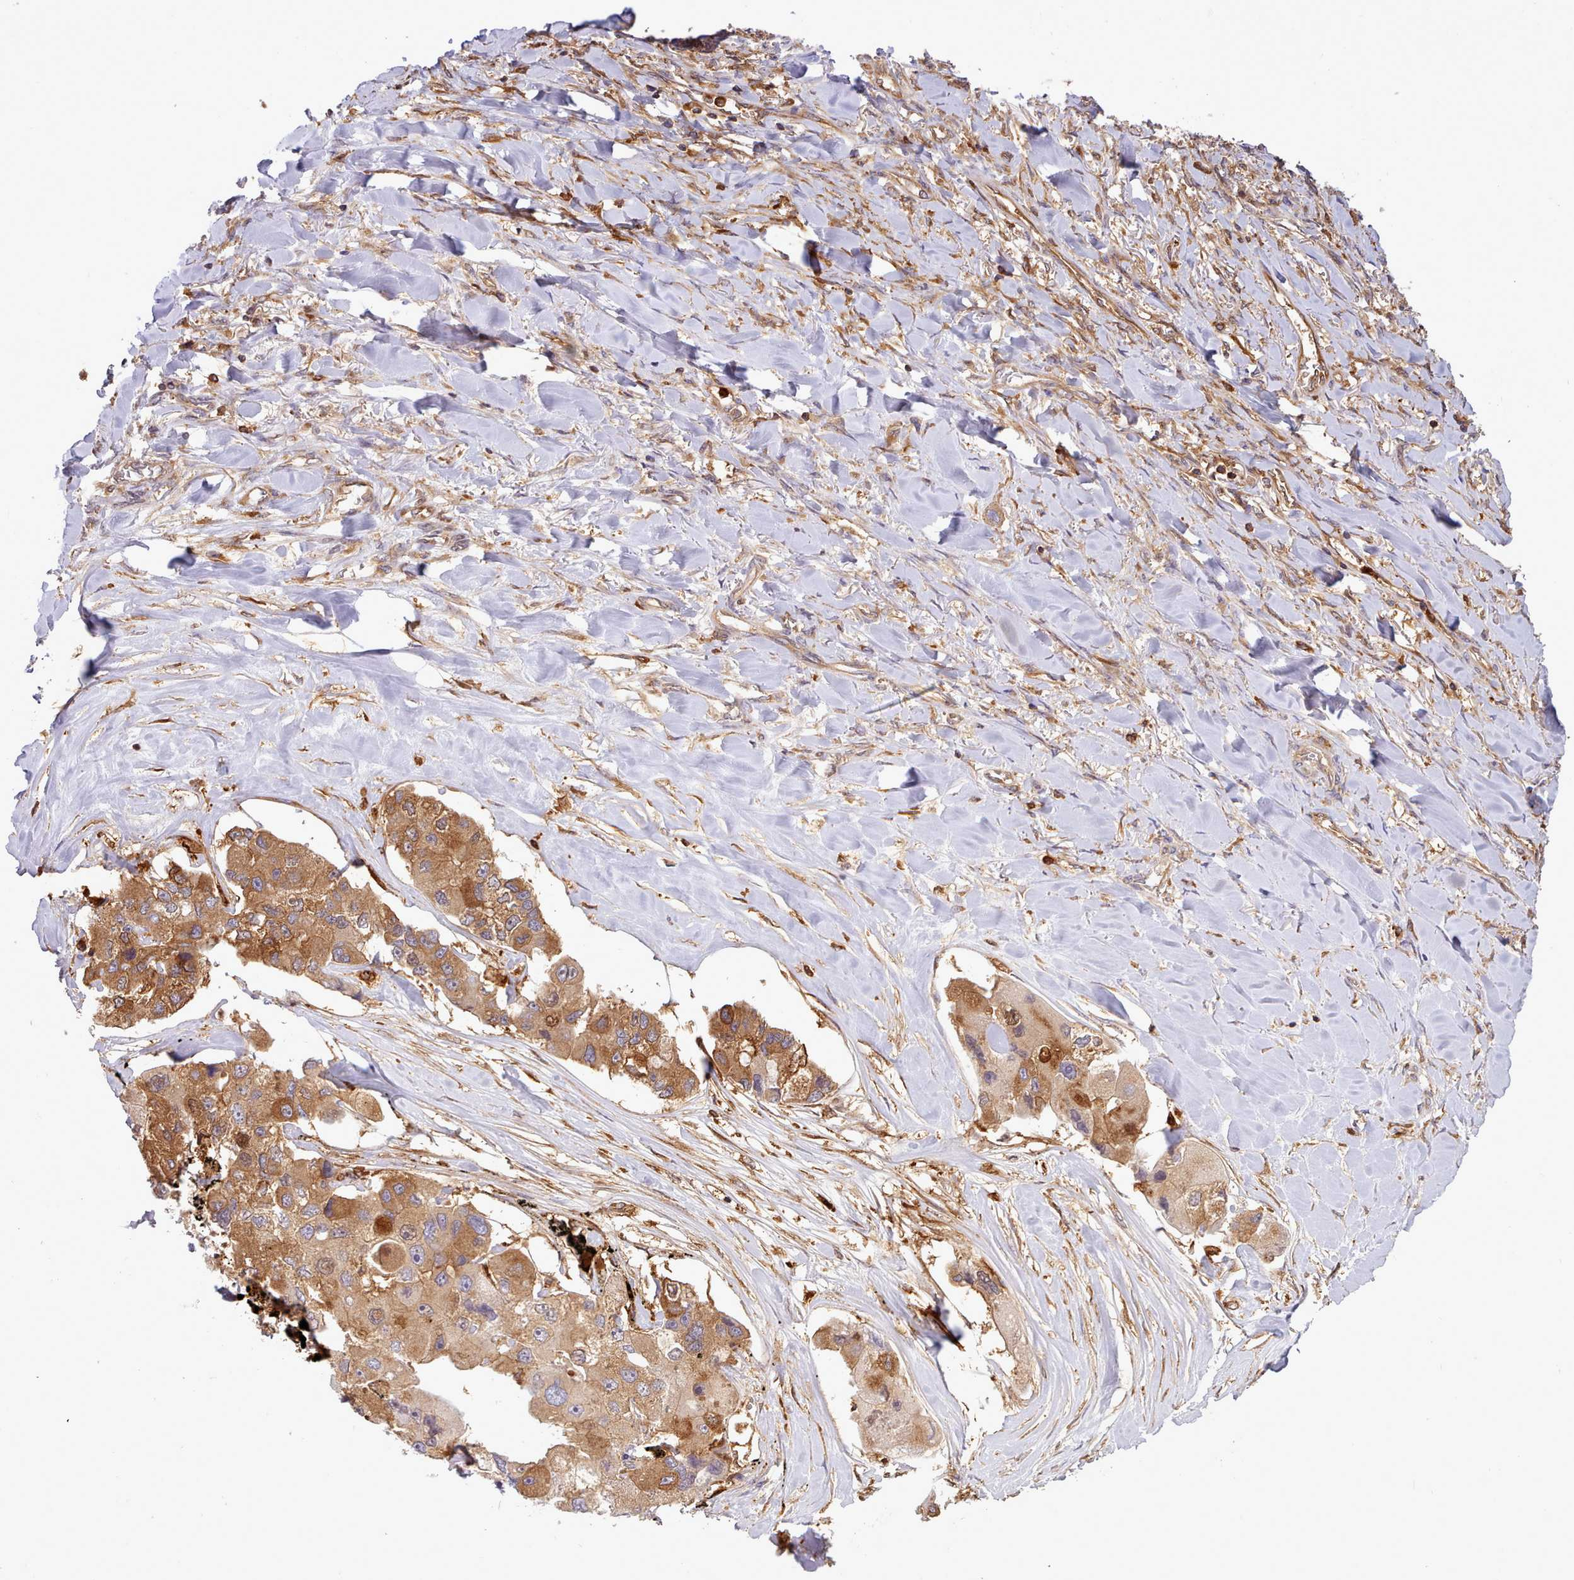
{"staining": {"intensity": "moderate", "quantity": ">75%", "location": "cytoplasmic/membranous"}, "tissue": "lung cancer", "cell_type": "Tumor cells", "image_type": "cancer", "snomed": [{"axis": "morphology", "description": "Adenocarcinoma, NOS"}, {"axis": "topography", "description": "Lung"}], "caption": "Protein staining of adenocarcinoma (lung) tissue reveals moderate cytoplasmic/membranous staining in about >75% of tumor cells.", "gene": "SLC4A9", "patient": {"sex": "female", "age": 54}}